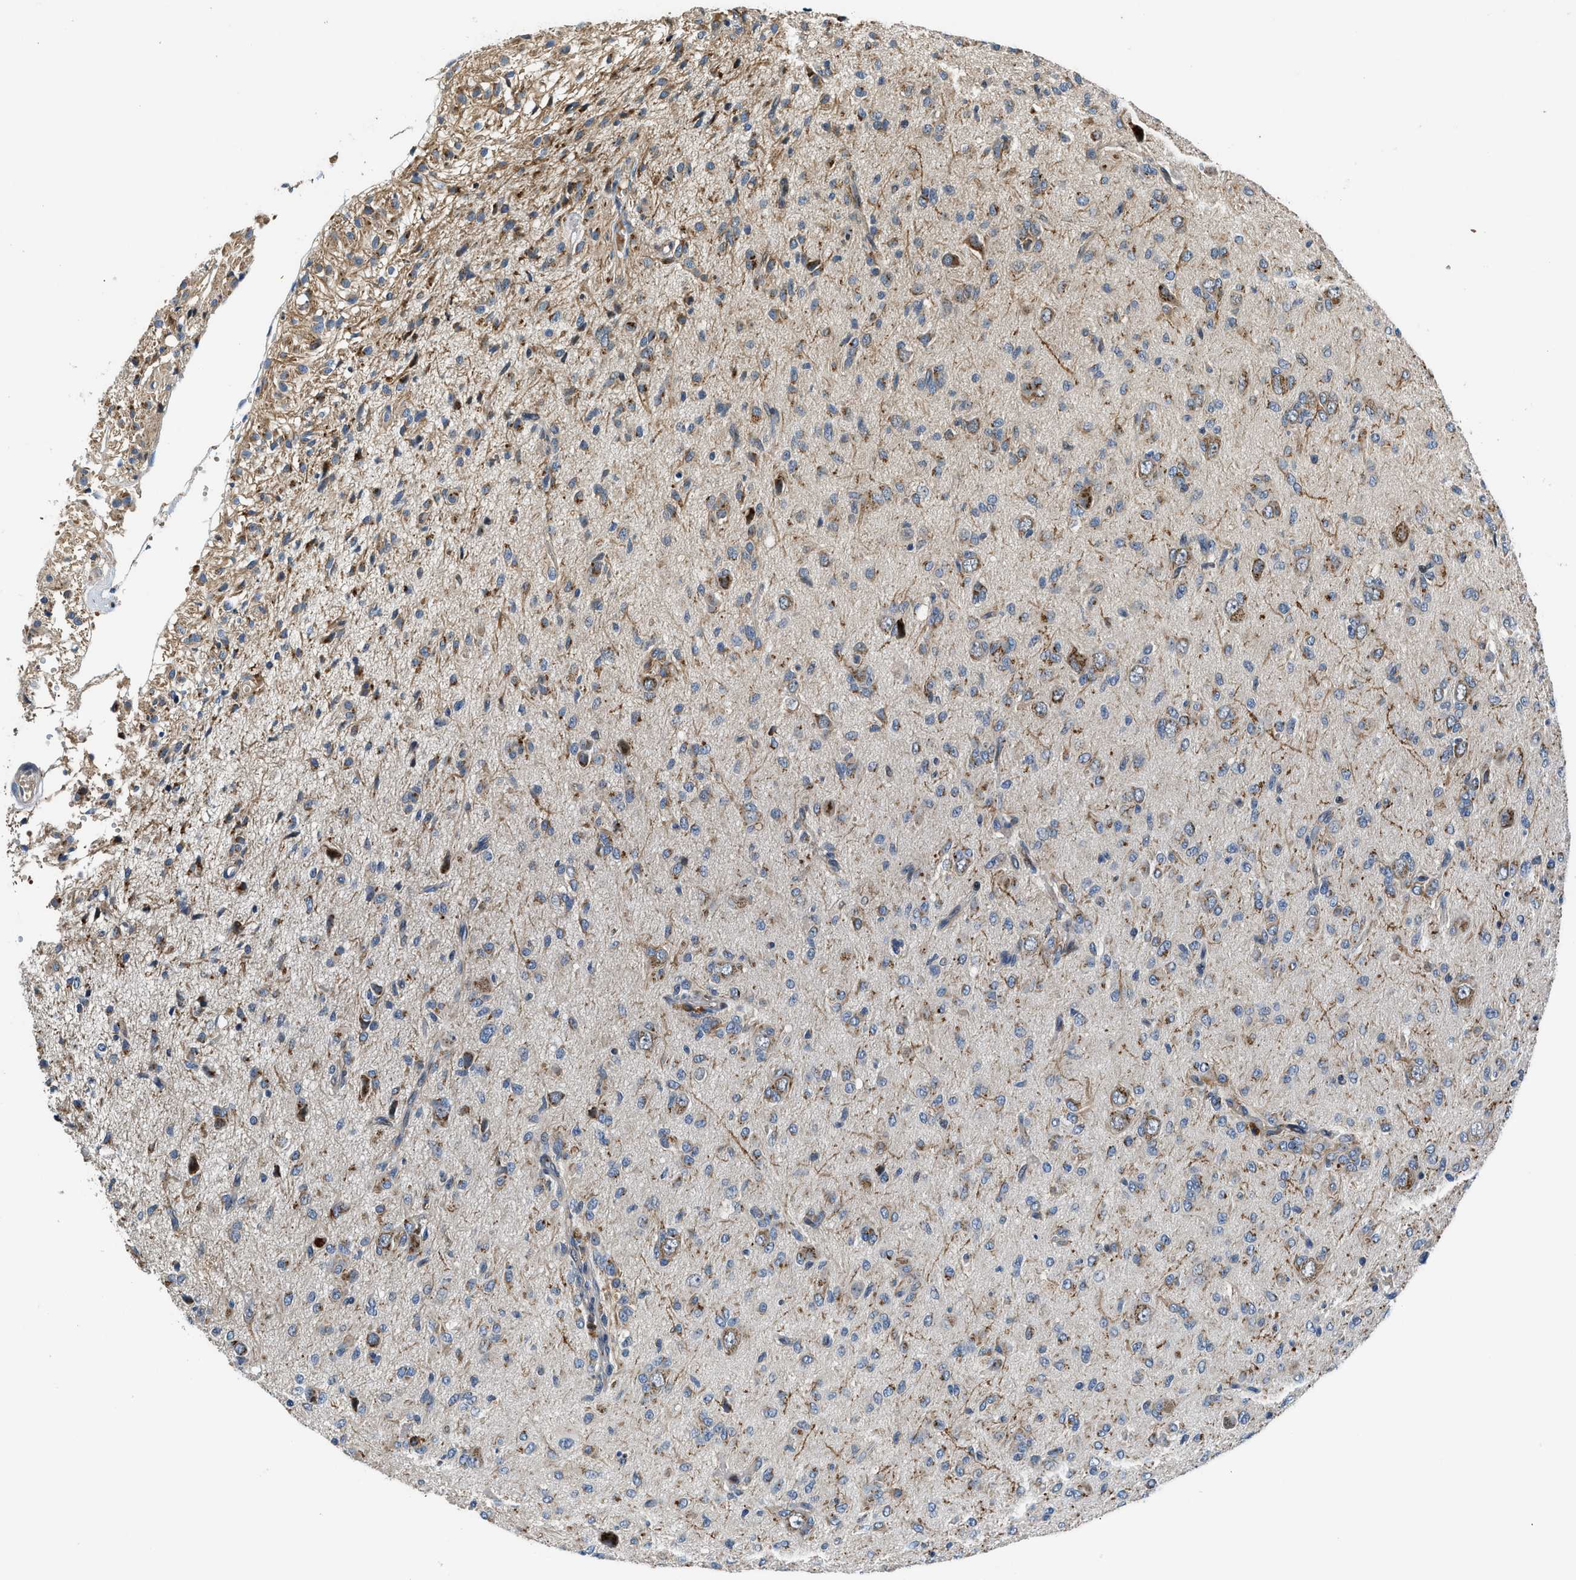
{"staining": {"intensity": "weak", "quantity": "<25%", "location": "cytoplasmic/membranous"}, "tissue": "glioma", "cell_type": "Tumor cells", "image_type": "cancer", "snomed": [{"axis": "morphology", "description": "Glioma, malignant, High grade"}, {"axis": "topography", "description": "Brain"}], "caption": "Protein analysis of malignant high-grade glioma shows no significant positivity in tumor cells.", "gene": "FUT8", "patient": {"sex": "female", "age": 59}}